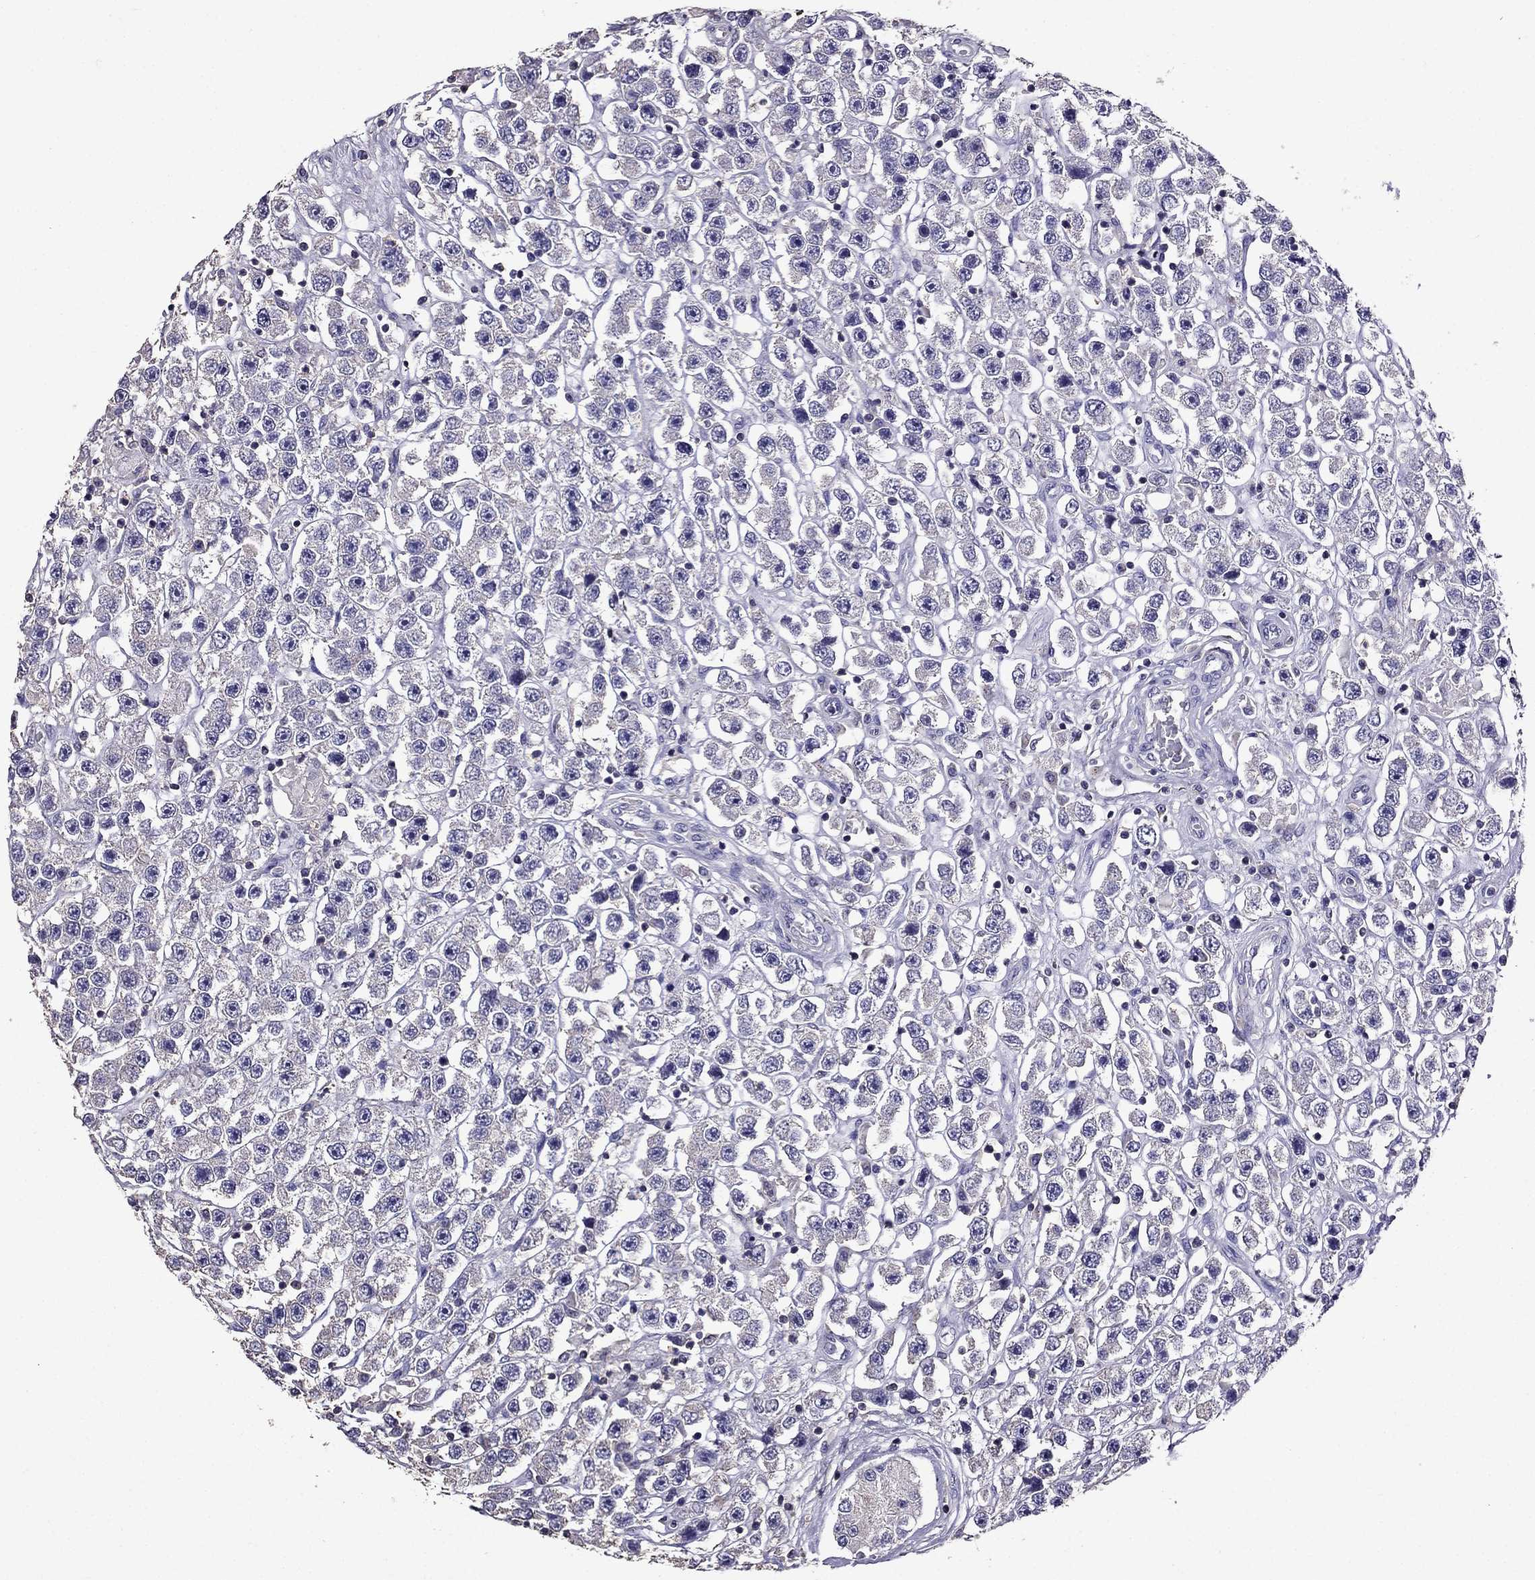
{"staining": {"intensity": "negative", "quantity": "none", "location": "none"}, "tissue": "testis cancer", "cell_type": "Tumor cells", "image_type": "cancer", "snomed": [{"axis": "morphology", "description": "Seminoma, NOS"}, {"axis": "topography", "description": "Testis"}], "caption": "Protein analysis of testis seminoma reveals no significant expression in tumor cells.", "gene": "NKX3-1", "patient": {"sex": "male", "age": 45}}